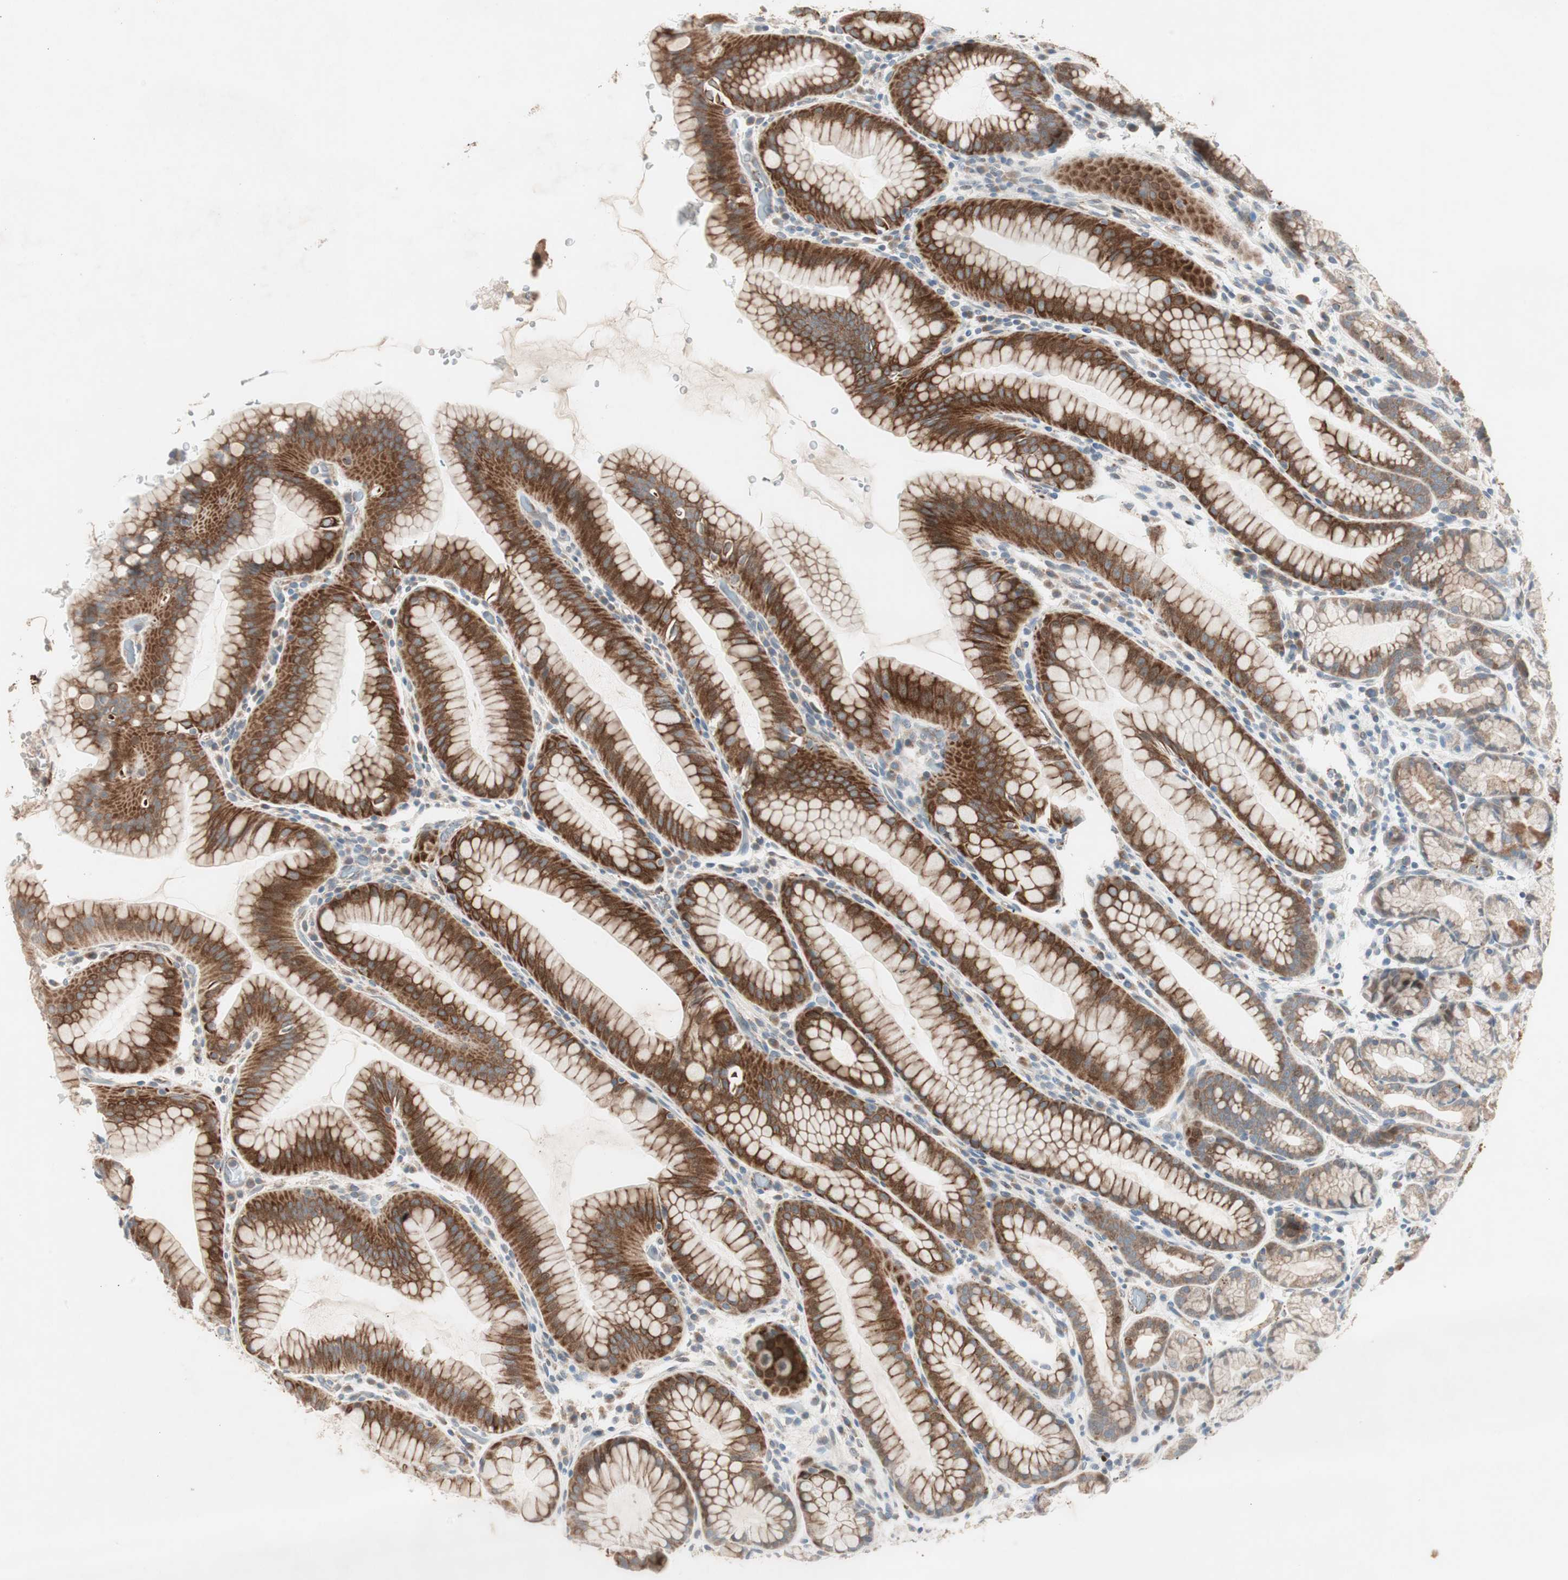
{"staining": {"intensity": "moderate", "quantity": ">75%", "location": "cytoplasmic/membranous"}, "tissue": "stomach", "cell_type": "Glandular cells", "image_type": "normal", "snomed": [{"axis": "morphology", "description": "Normal tissue, NOS"}, {"axis": "topography", "description": "Stomach, upper"}], "caption": "The photomicrograph shows staining of normal stomach, revealing moderate cytoplasmic/membranous protein expression (brown color) within glandular cells.", "gene": "FGFR4", "patient": {"sex": "male", "age": 68}}